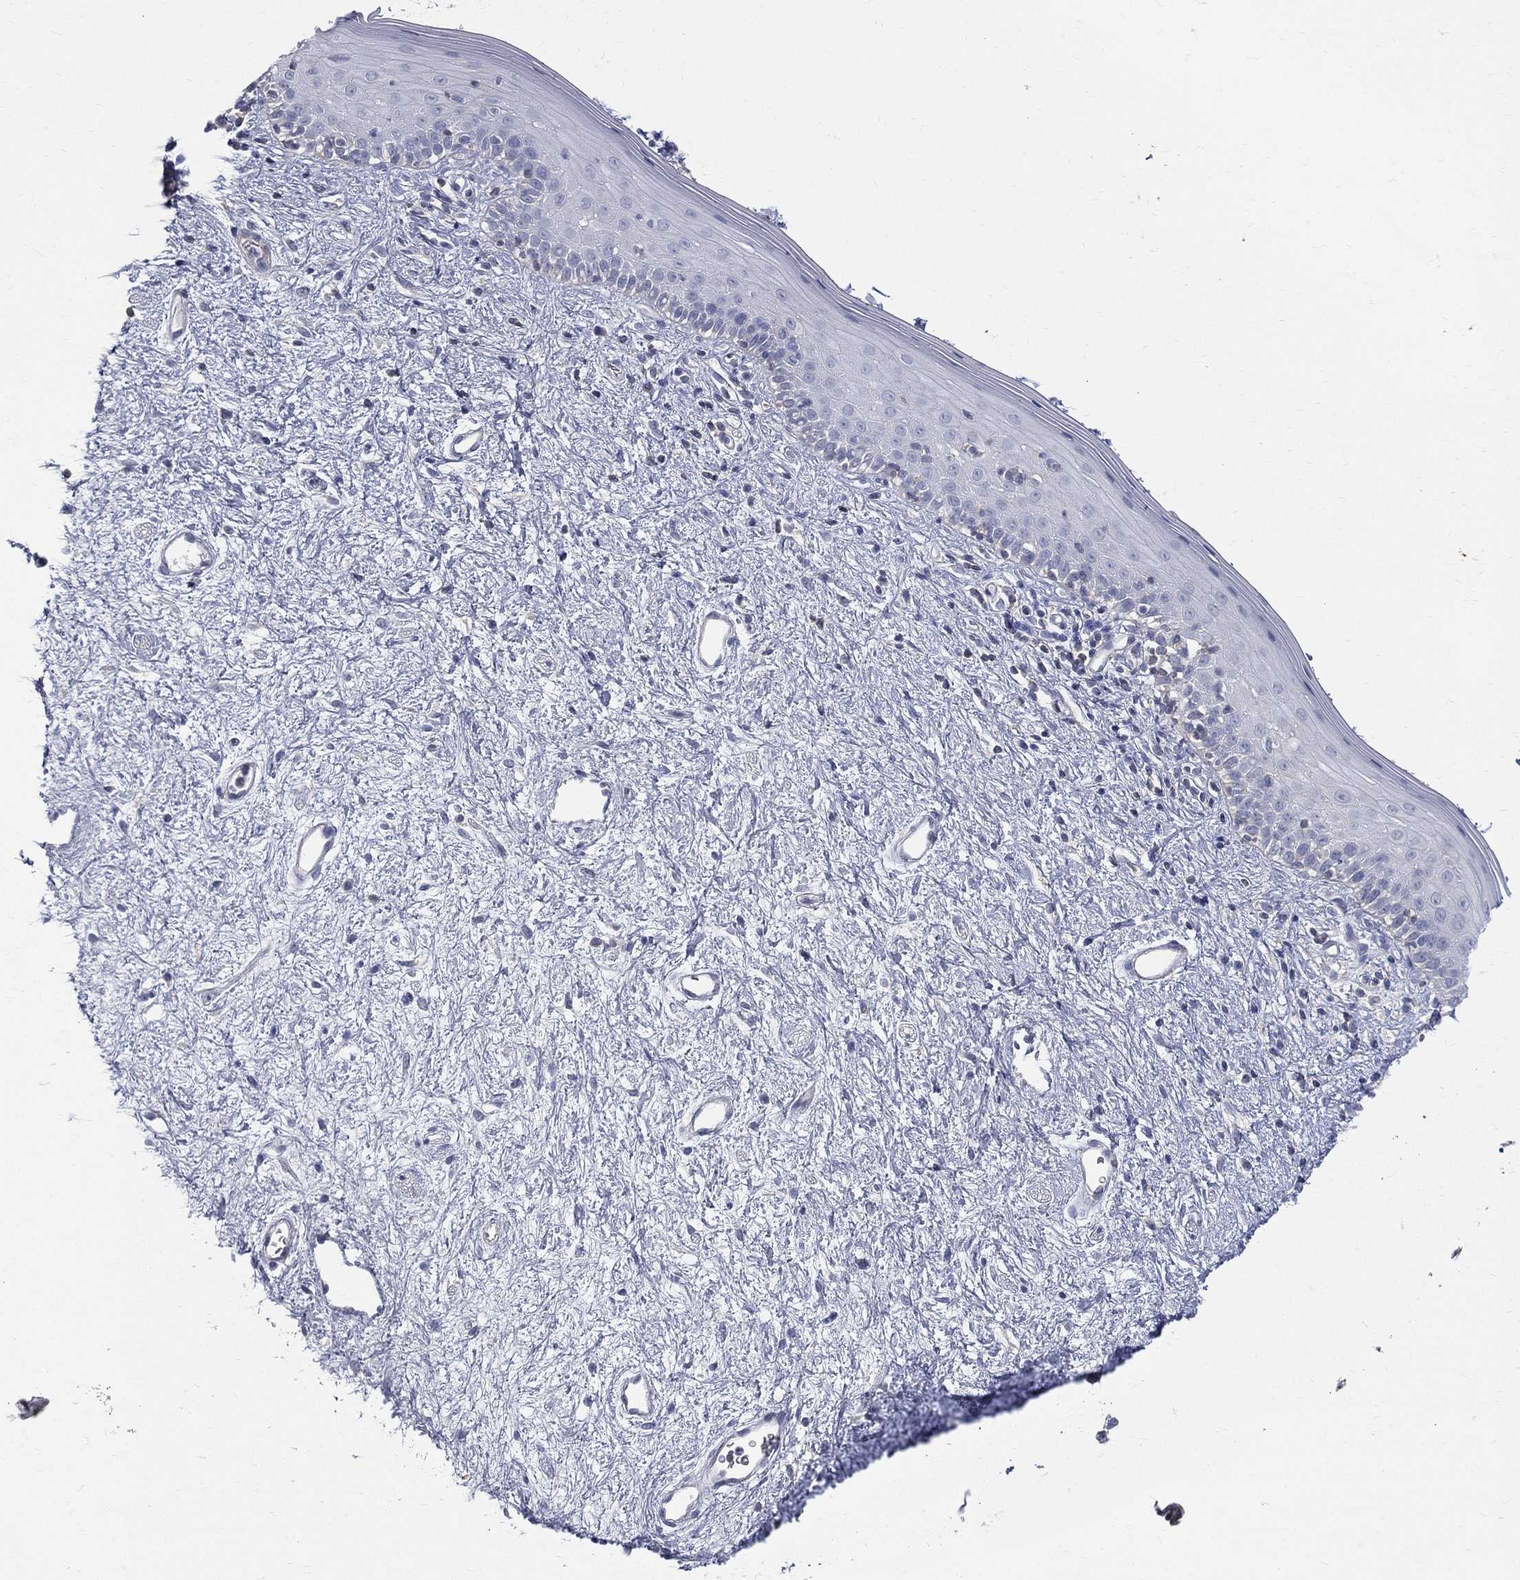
{"staining": {"intensity": "negative", "quantity": "none", "location": "none"}, "tissue": "vagina", "cell_type": "Squamous epithelial cells", "image_type": "normal", "snomed": [{"axis": "morphology", "description": "Normal tissue, NOS"}, {"axis": "topography", "description": "Vagina"}], "caption": "High power microscopy image of an immunohistochemistry image of unremarkable vagina, revealing no significant expression in squamous epithelial cells.", "gene": "ETNPPL", "patient": {"sex": "female", "age": 47}}